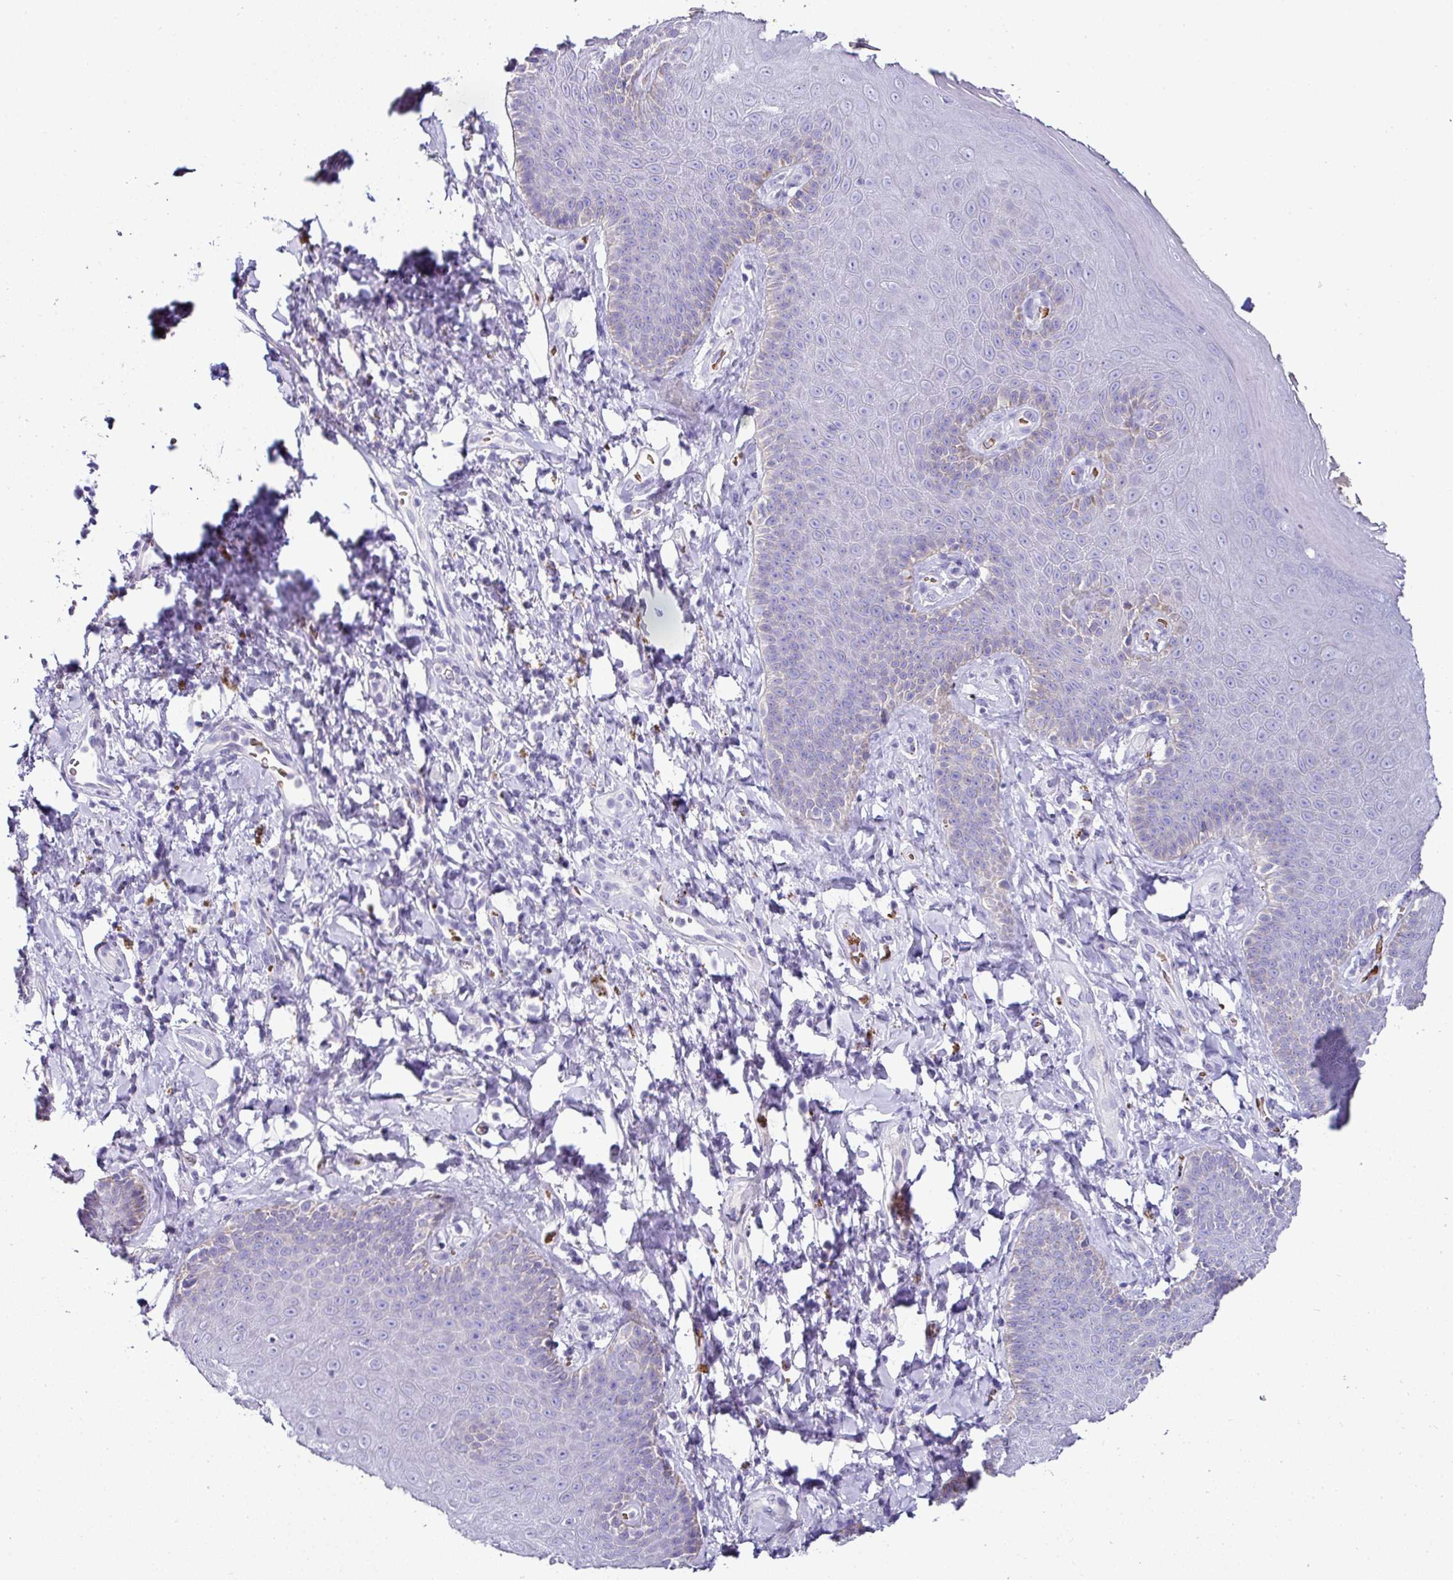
{"staining": {"intensity": "negative", "quantity": "none", "location": "none"}, "tissue": "skin", "cell_type": "Epidermal cells", "image_type": "normal", "snomed": [{"axis": "morphology", "description": "Normal tissue, NOS"}, {"axis": "topography", "description": "Anal"}, {"axis": "topography", "description": "Peripheral nerve tissue"}], "caption": "This is an IHC histopathology image of unremarkable skin. There is no positivity in epidermal cells.", "gene": "NAPSA", "patient": {"sex": "male", "age": 53}}